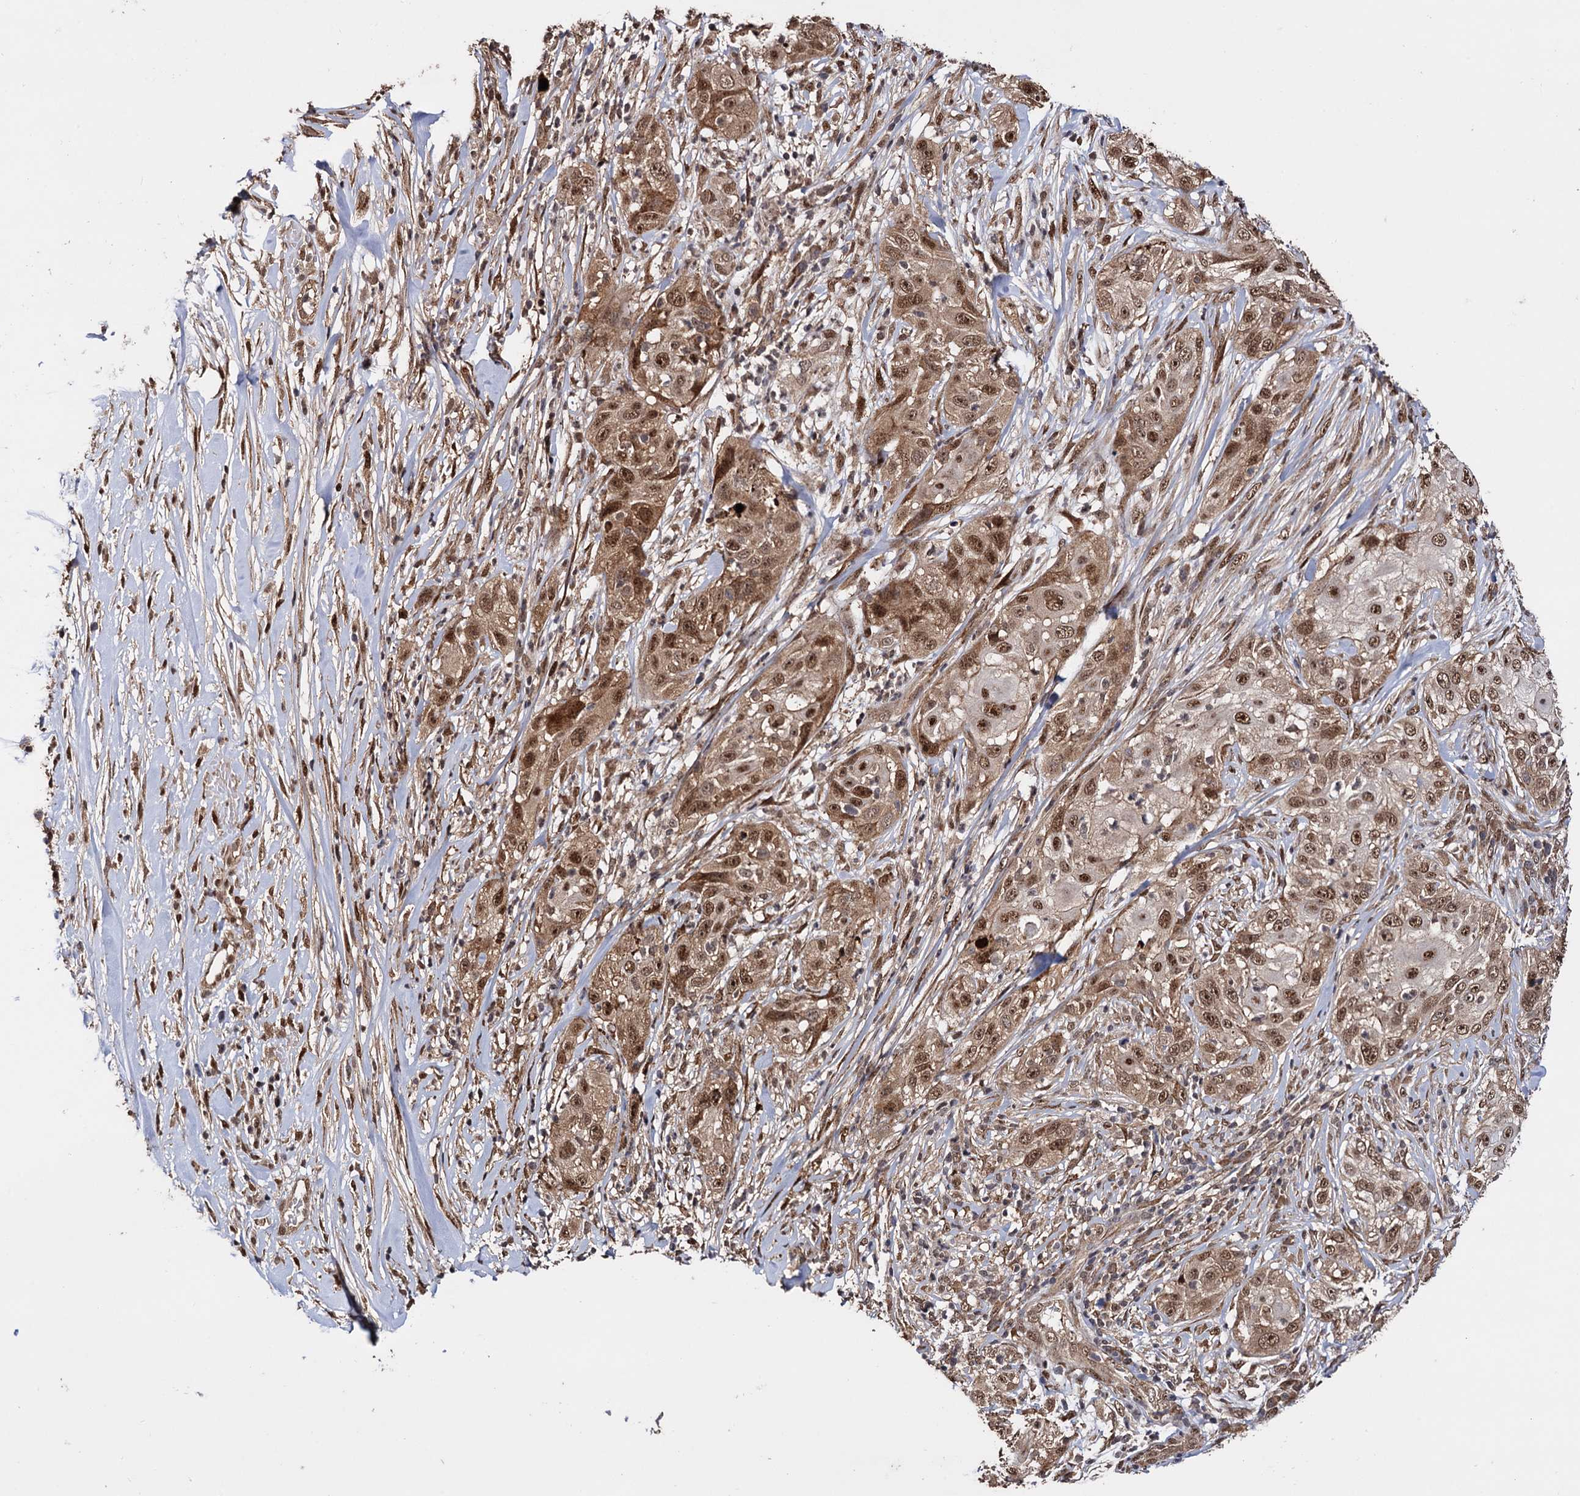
{"staining": {"intensity": "moderate", "quantity": ">75%", "location": "cytoplasmic/membranous,nuclear"}, "tissue": "skin cancer", "cell_type": "Tumor cells", "image_type": "cancer", "snomed": [{"axis": "morphology", "description": "Squamous cell carcinoma, NOS"}, {"axis": "topography", "description": "Skin"}], "caption": "A histopathology image of skin cancer (squamous cell carcinoma) stained for a protein demonstrates moderate cytoplasmic/membranous and nuclear brown staining in tumor cells. (DAB (3,3'-diaminobenzidine) IHC, brown staining for protein, blue staining for nuclei).", "gene": "PIGB", "patient": {"sex": "female", "age": 44}}